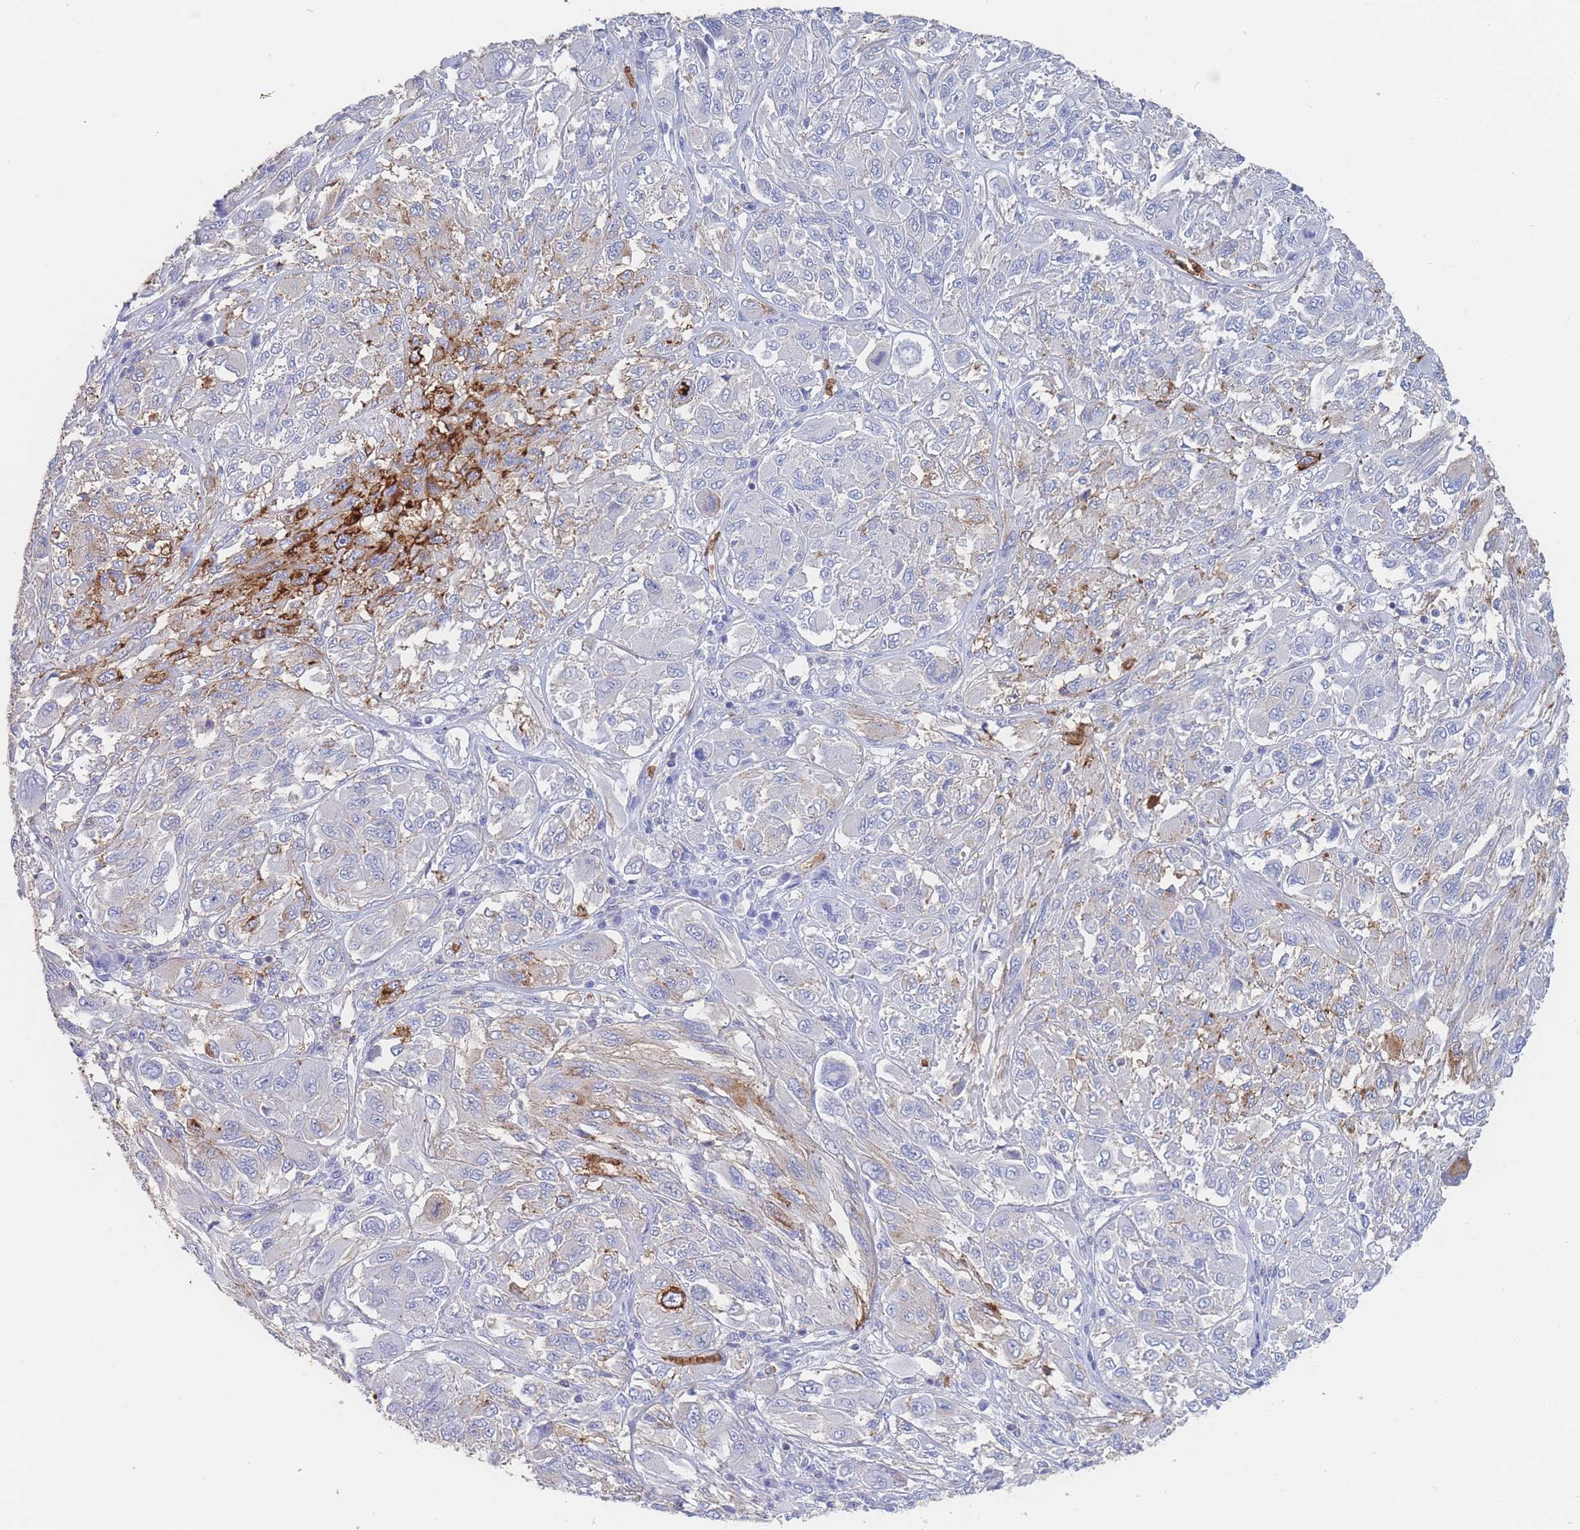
{"staining": {"intensity": "strong", "quantity": "<25%", "location": "cytoplasmic/membranous"}, "tissue": "melanoma", "cell_type": "Tumor cells", "image_type": "cancer", "snomed": [{"axis": "morphology", "description": "Malignant melanoma, NOS"}, {"axis": "topography", "description": "Skin"}], "caption": "Immunohistochemistry image of neoplastic tissue: malignant melanoma stained using immunohistochemistry demonstrates medium levels of strong protein expression localized specifically in the cytoplasmic/membranous of tumor cells, appearing as a cytoplasmic/membranous brown color.", "gene": "SLC2A1", "patient": {"sex": "female", "age": 91}}